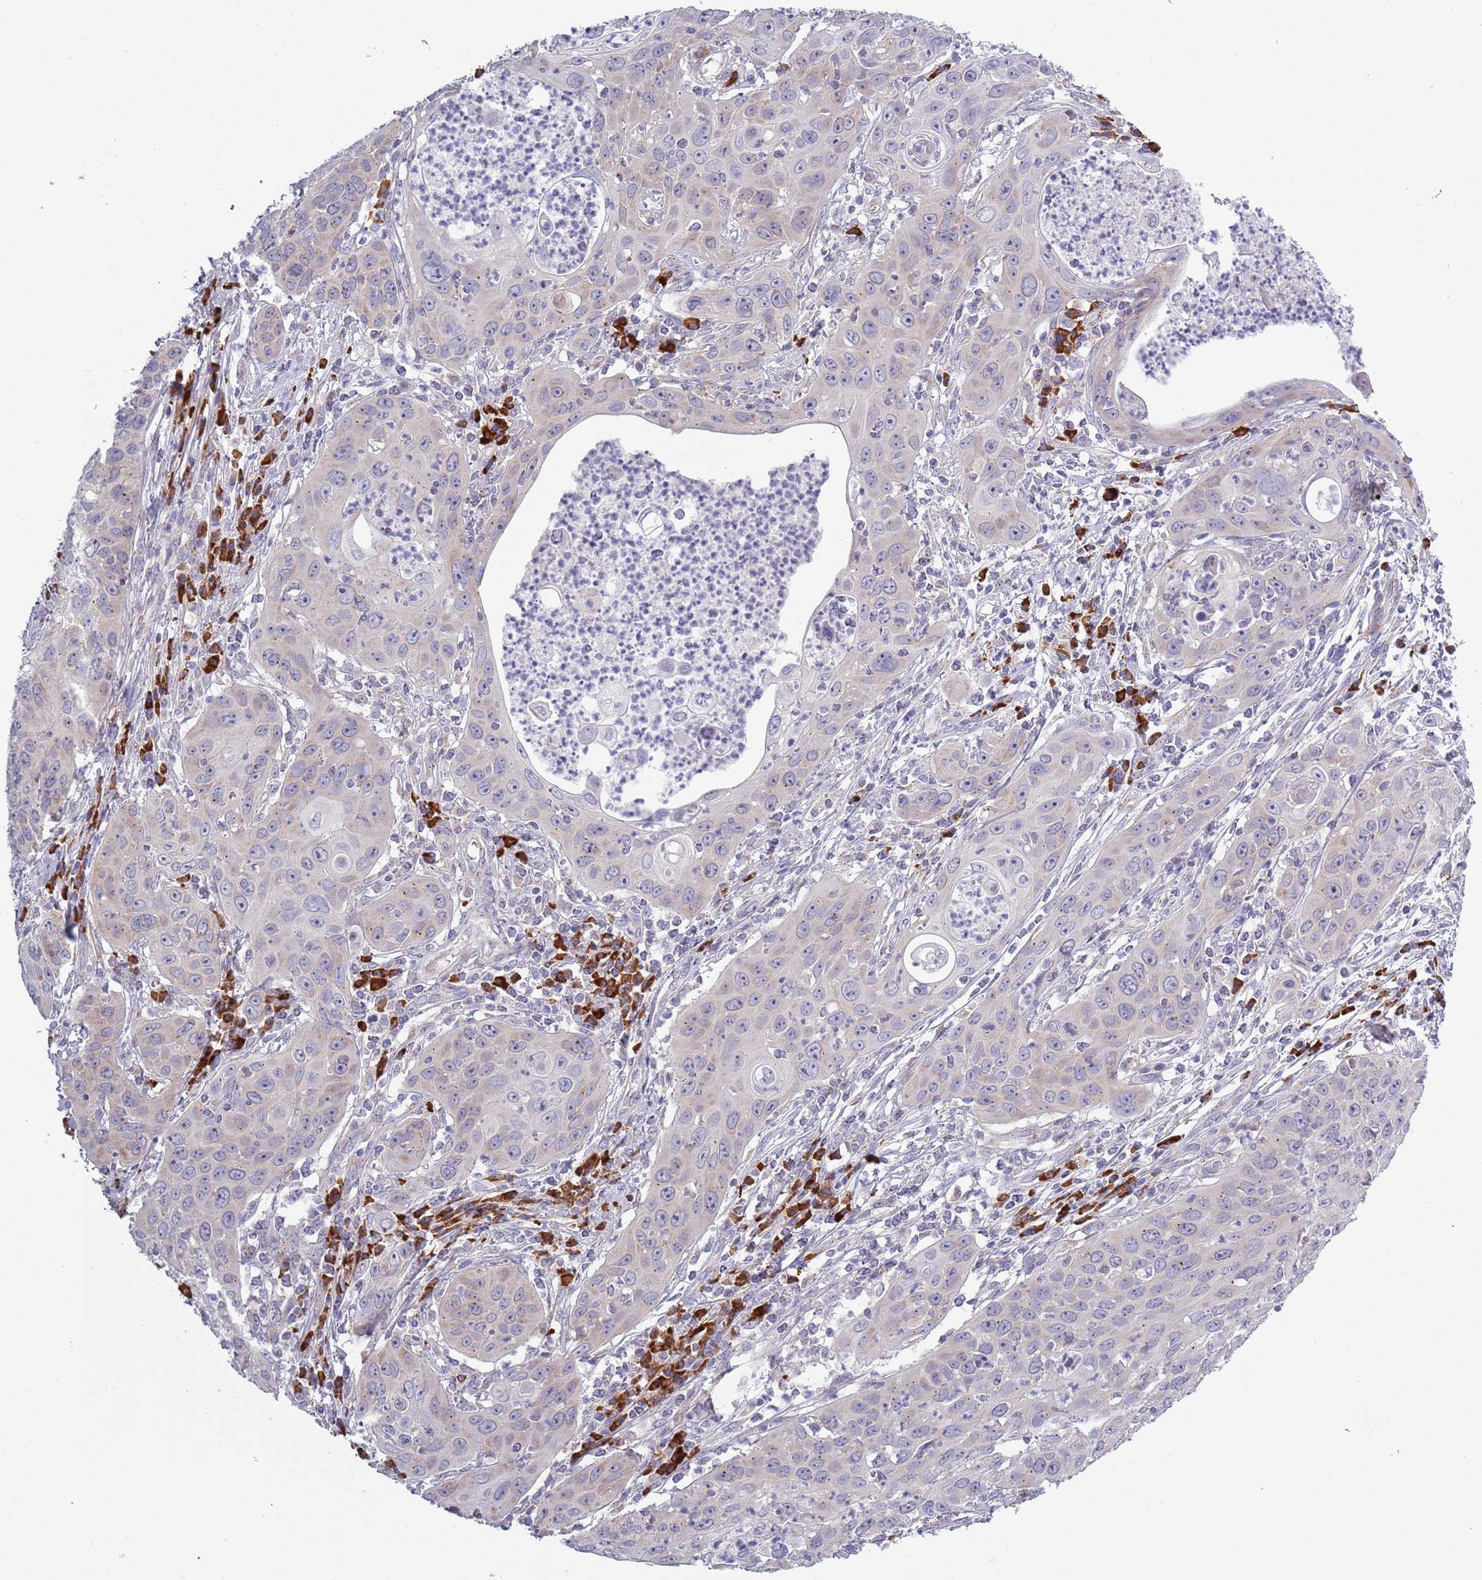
{"staining": {"intensity": "weak", "quantity": "<25%", "location": "cytoplasmic/membranous"}, "tissue": "cervical cancer", "cell_type": "Tumor cells", "image_type": "cancer", "snomed": [{"axis": "morphology", "description": "Squamous cell carcinoma, NOS"}, {"axis": "topography", "description": "Cervix"}], "caption": "Tumor cells show no significant positivity in cervical cancer (squamous cell carcinoma).", "gene": "LTB", "patient": {"sex": "female", "age": 36}}